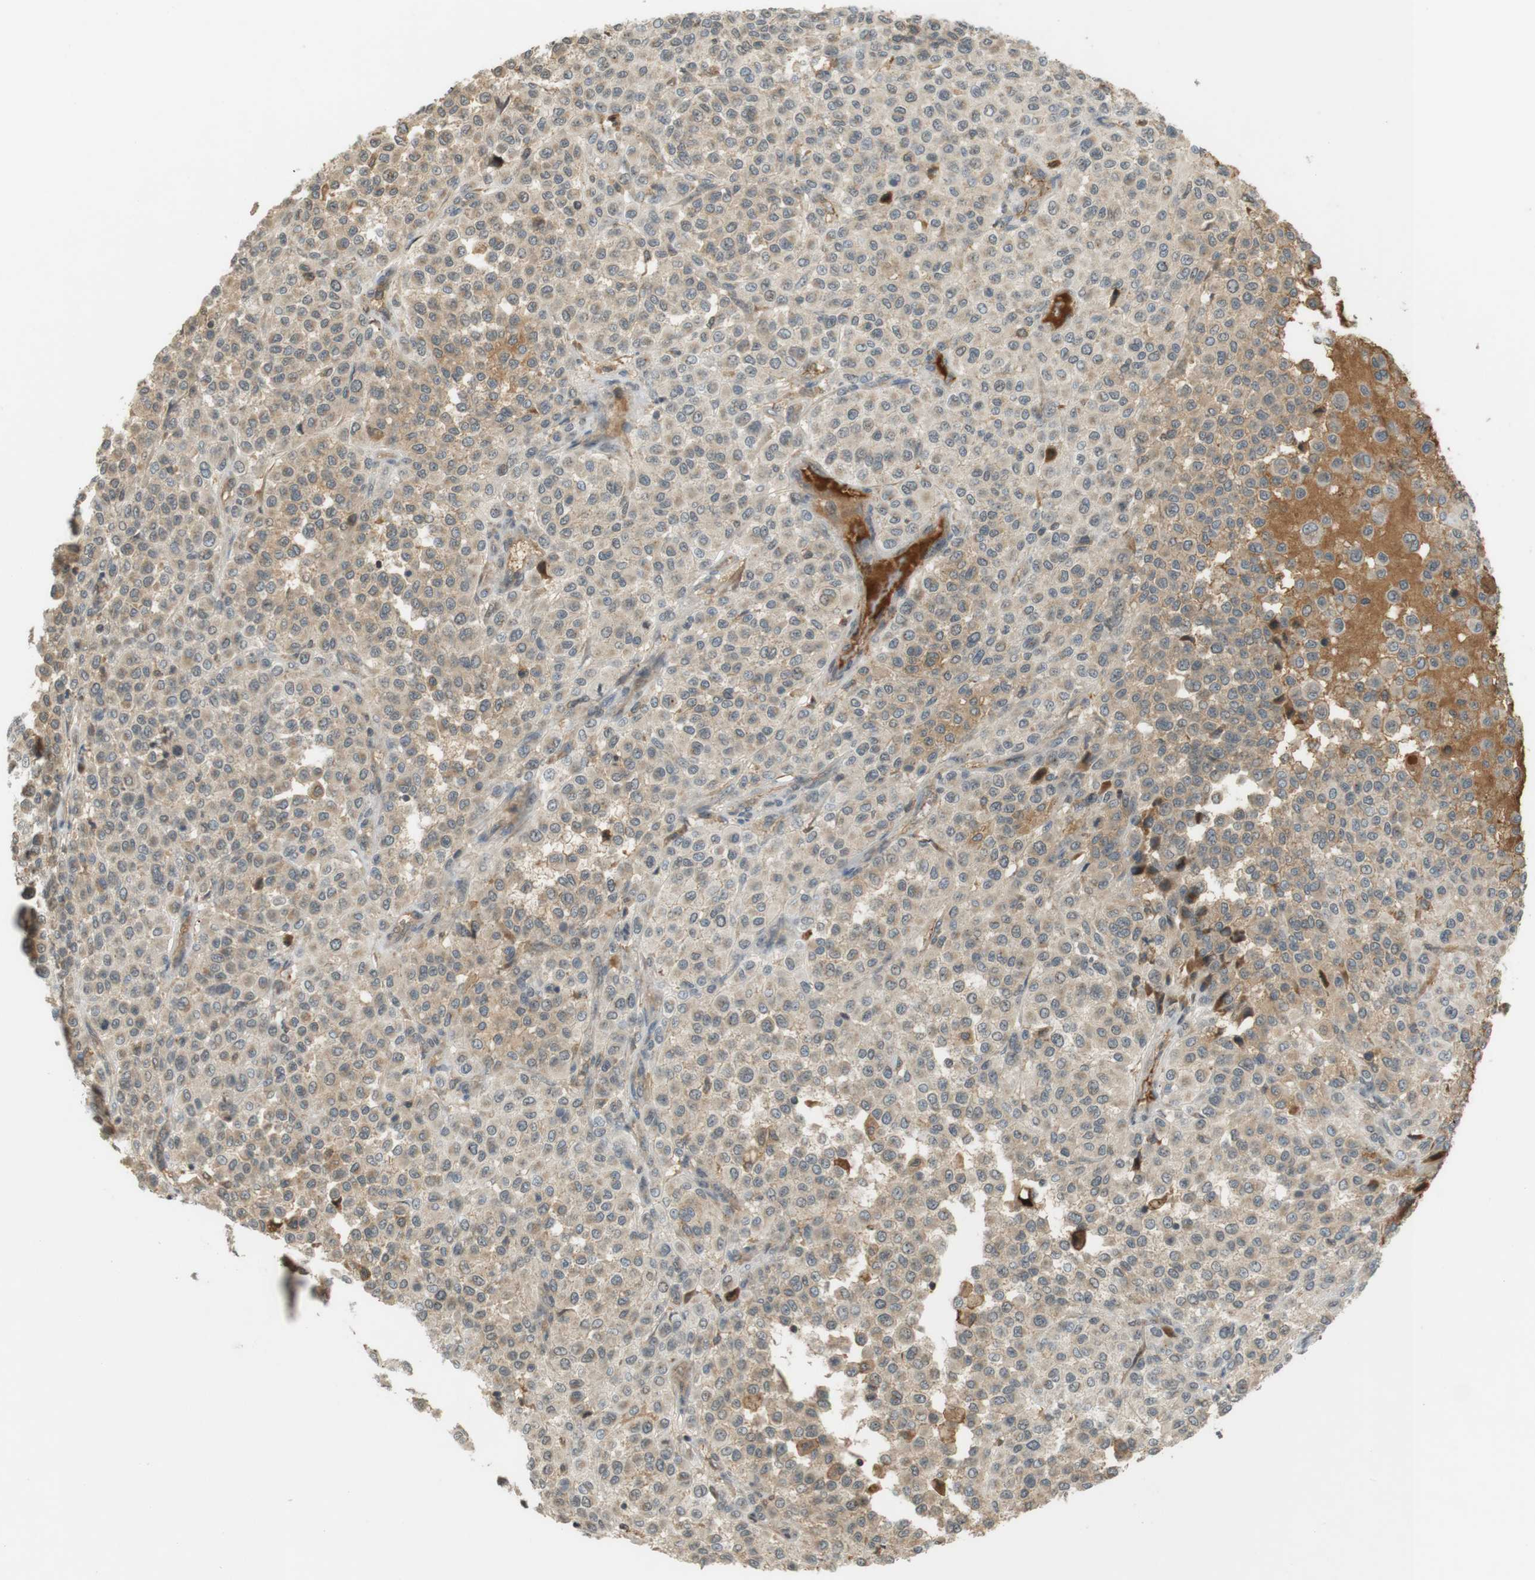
{"staining": {"intensity": "moderate", "quantity": "<25%", "location": "cytoplasmic/membranous"}, "tissue": "melanoma", "cell_type": "Tumor cells", "image_type": "cancer", "snomed": [{"axis": "morphology", "description": "Malignant melanoma, Metastatic site"}, {"axis": "topography", "description": "Pancreas"}], "caption": "The histopathology image displays staining of malignant melanoma (metastatic site), revealing moderate cytoplasmic/membranous protein staining (brown color) within tumor cells.", "gene": "SRR", "patient": {"sex": "female", "age": 30}}